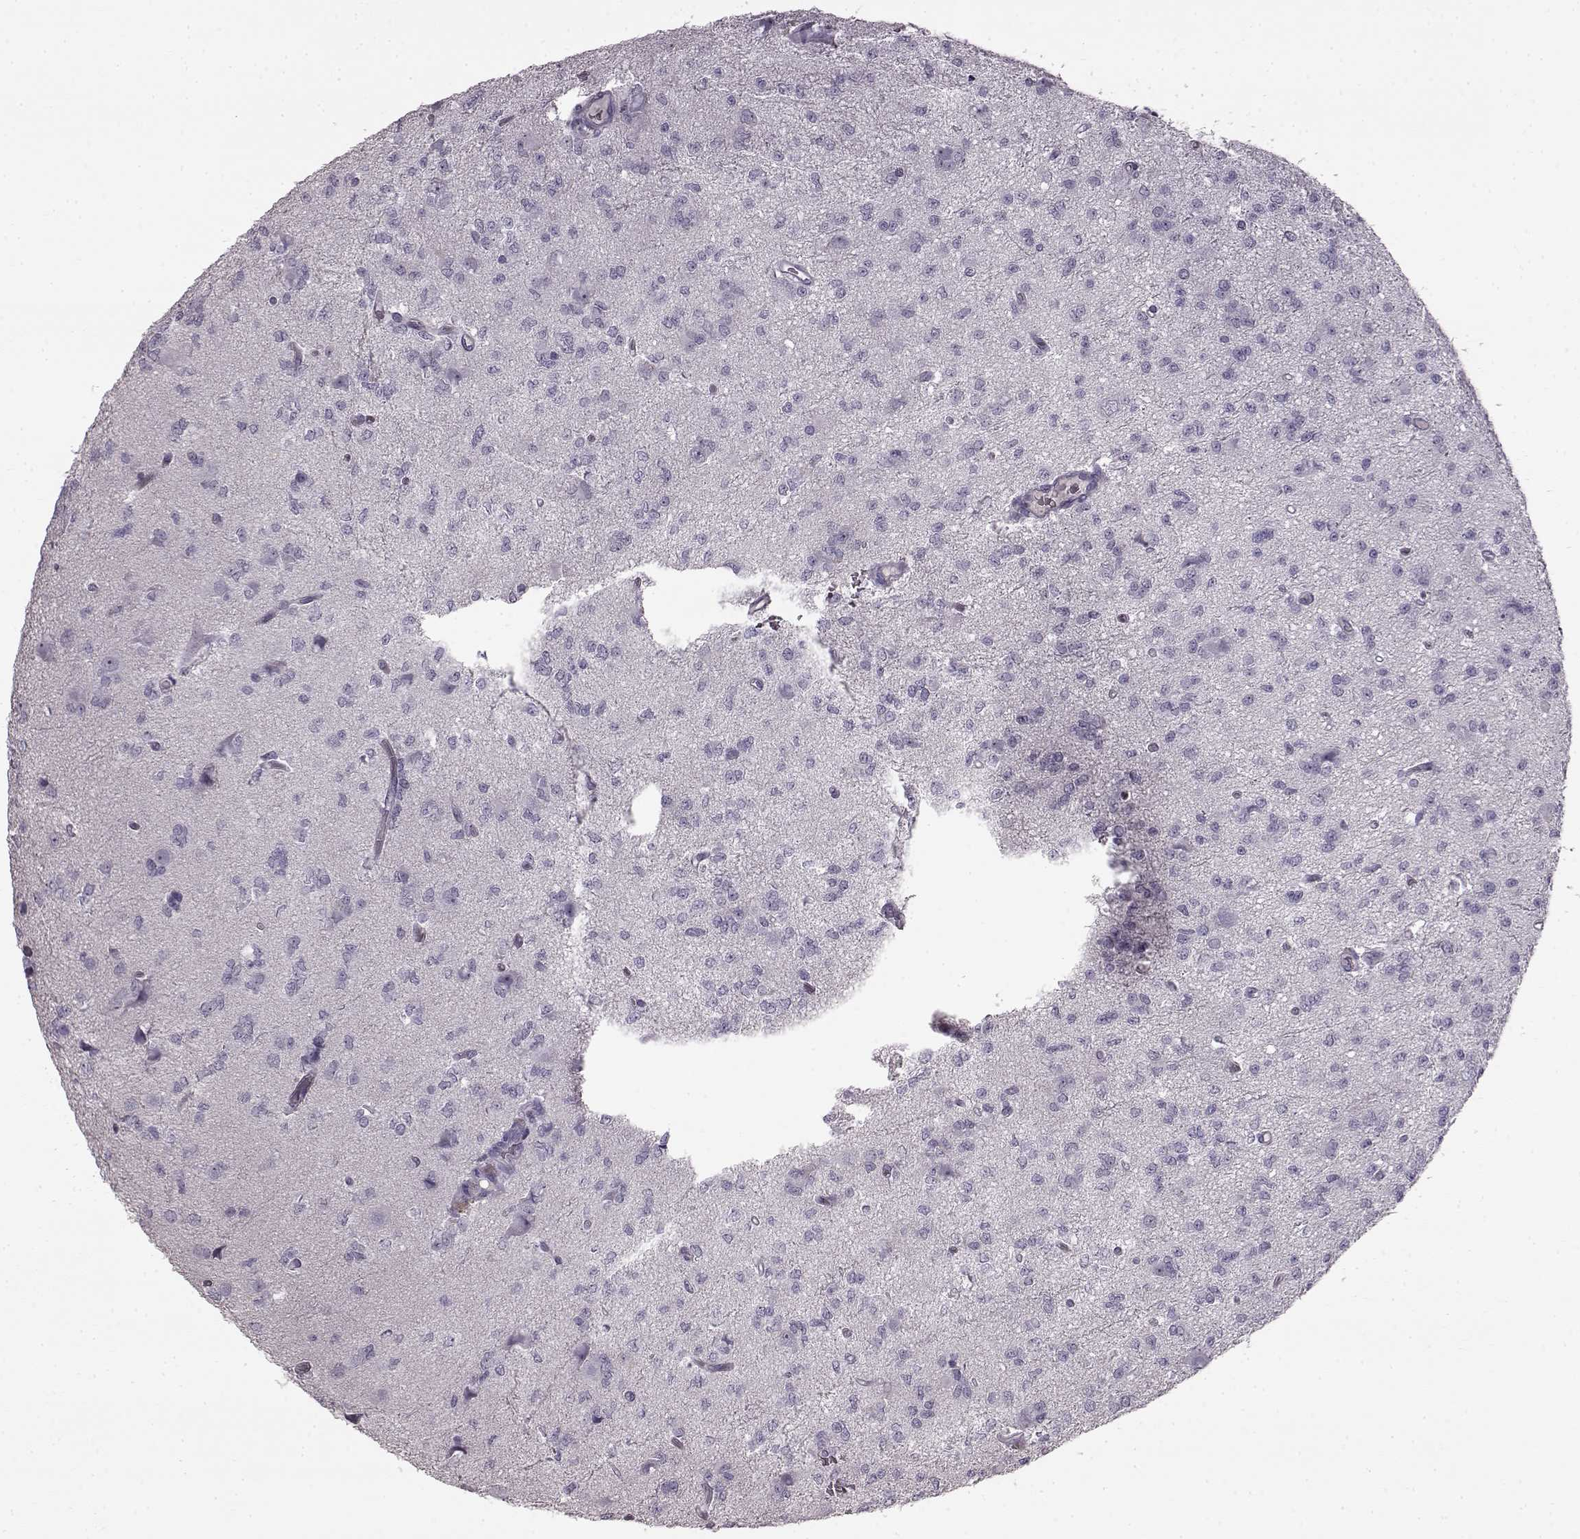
{"staining": {"intensity": "negative", "quantity": "none", "location": "none"}, "tissue": "glioma", "cell_type": "Tumor cells", "image_type": "cancer", "snomed": [{"axis": "morphology", "description": "Glioma, malignant, Low grade"}, {"axis": "topography", "description": "Brain"}], "caption": "Glioma was stained to show a protein in brown. There is no significant expression in tumor cells. (DAB immunohistochemistry (IHC), high magnification).", "gene": "PRPH2", "patient": {"sex": "male", "age": 27}}